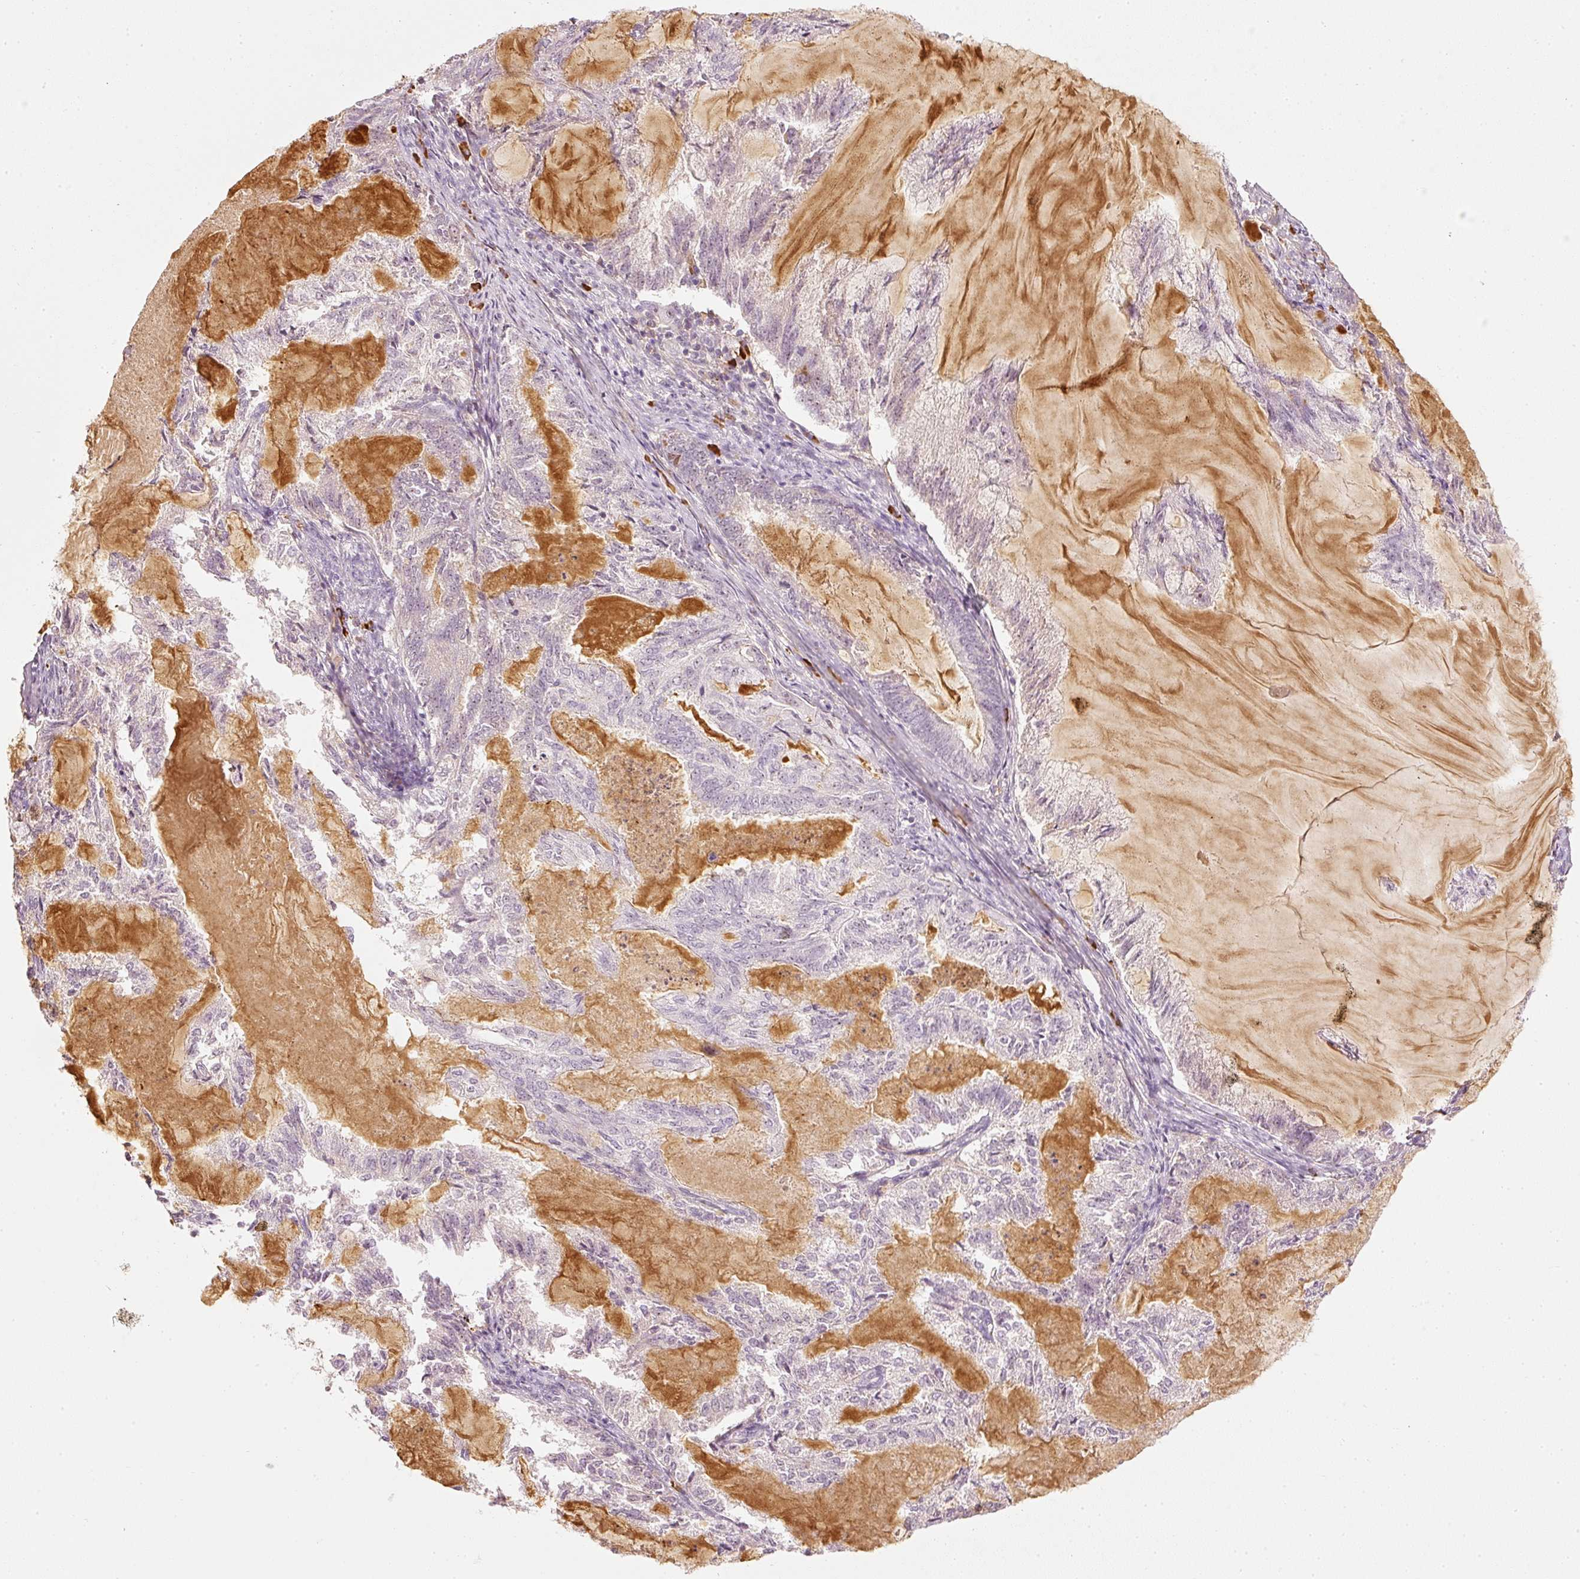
{"staining": {"intensity": "negative", "quantity": "none", "location": "none"}, "tissue": "endometrial cancer", "cell_type": "Tumor cells", "image_type": "cancer", "snomed": [{"axis": "morphology", "description": "Adenocarcinoma, NOS"}, {"axis": "topography", "description": "Endometrium"}], "caption": "This is an IHC histopathology image of human endometrial cancer (adenocarcinoma). There is no expression in tumor cells.", "gene": "VCAM1", "patient": {"sex": "female", "age": 86}}